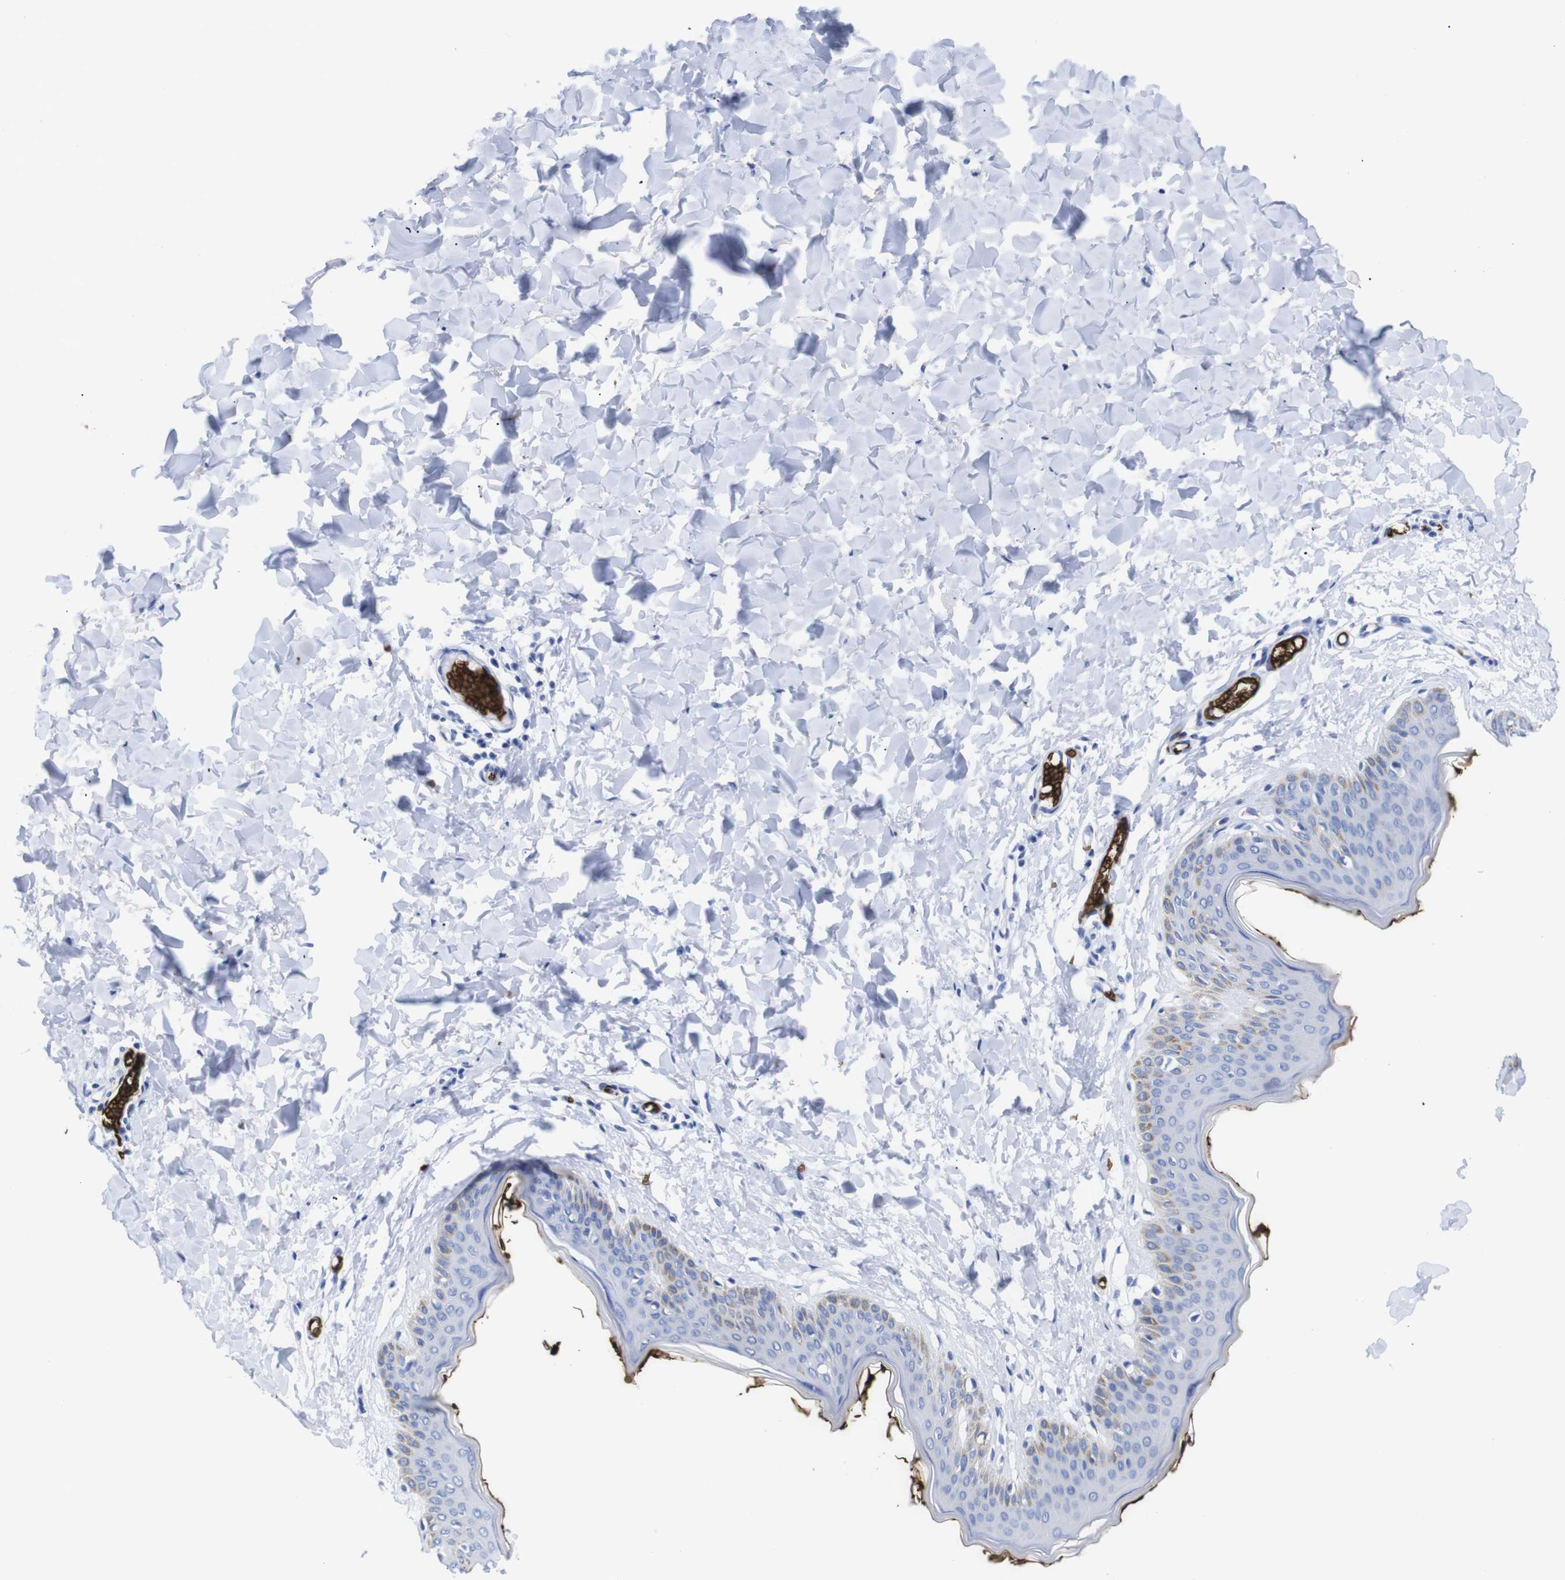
{"staining": {"intensity": "negative", "quantity": "none", "location": "none"}, "tissue": "skin", "cell_type": "Fibroblasts", "image_type": "normal", "snomed": [{"axis": "morphology", "description": "Normal tissue, NOS"}, {"axis": "topography", "description": "Skin"}], "caption": "This histopathology image is of unremarkable skin stained with immunohistochemistry to label a protein in brown with the nuclei are counter-stained blue. There is no expression in fibroblasts. (Stains: DAB immunohistochemistry with hematoxylin counter stain, Microscopy: brightfield microscopy at high magnification).", "gene": "S1PR2", "patient": {"sex": "female", "age": 17}}